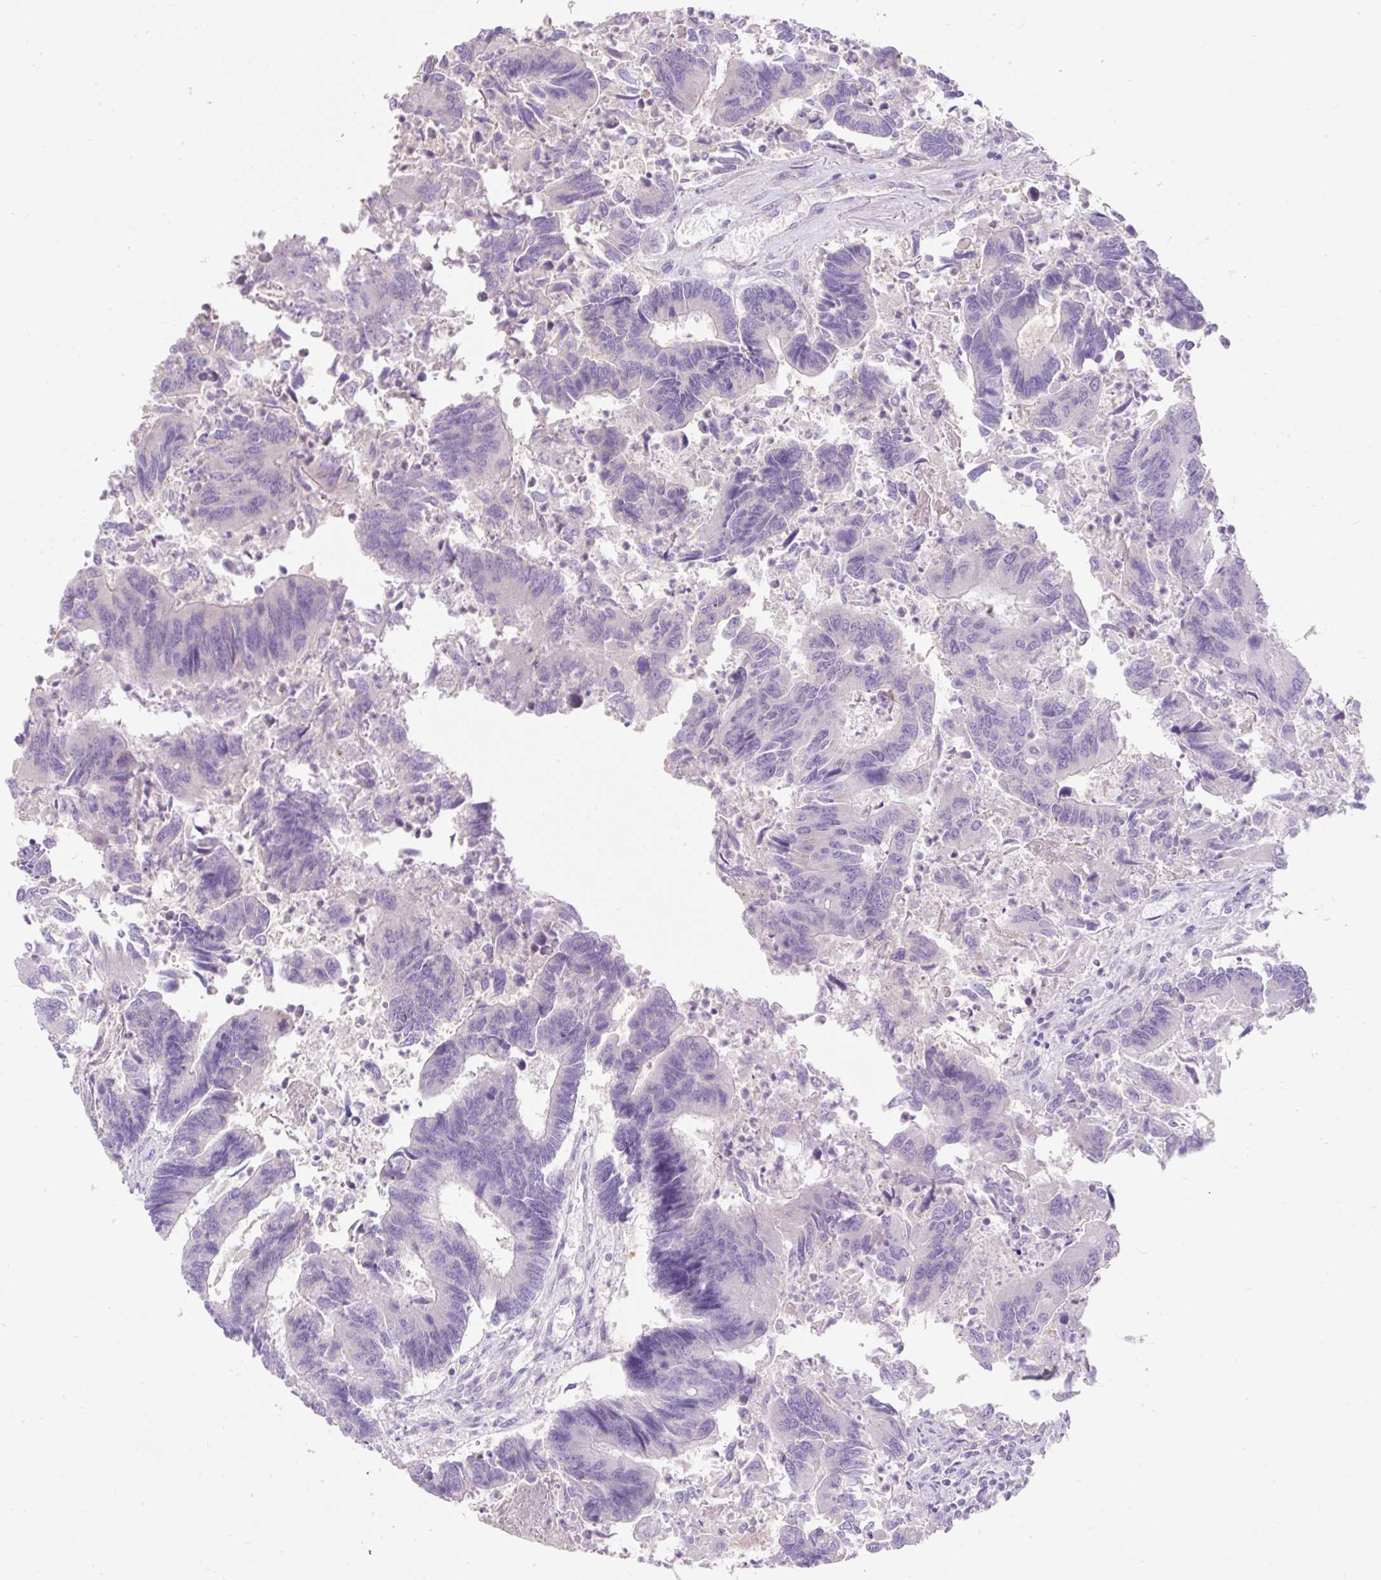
{"staining": {"intensity": "negative", "quantity": "none", "location": "none"}, "tissue": "colorectal cancer", "cell_type": "Tumor cells", "image_type": "cancer", "snomed": [{"axis": "morphology", "description": "Adenocarcinoma, NOS"}, {"axis": "topography", "description": "Colon"}], "caption": "Immunohistochemical staining of colorectal cancer (adenocarcinoma) exhibits no significant staining in tumor cells.", "gene": "SUSD5", "patient": {"sex": "female", "age": 67}}